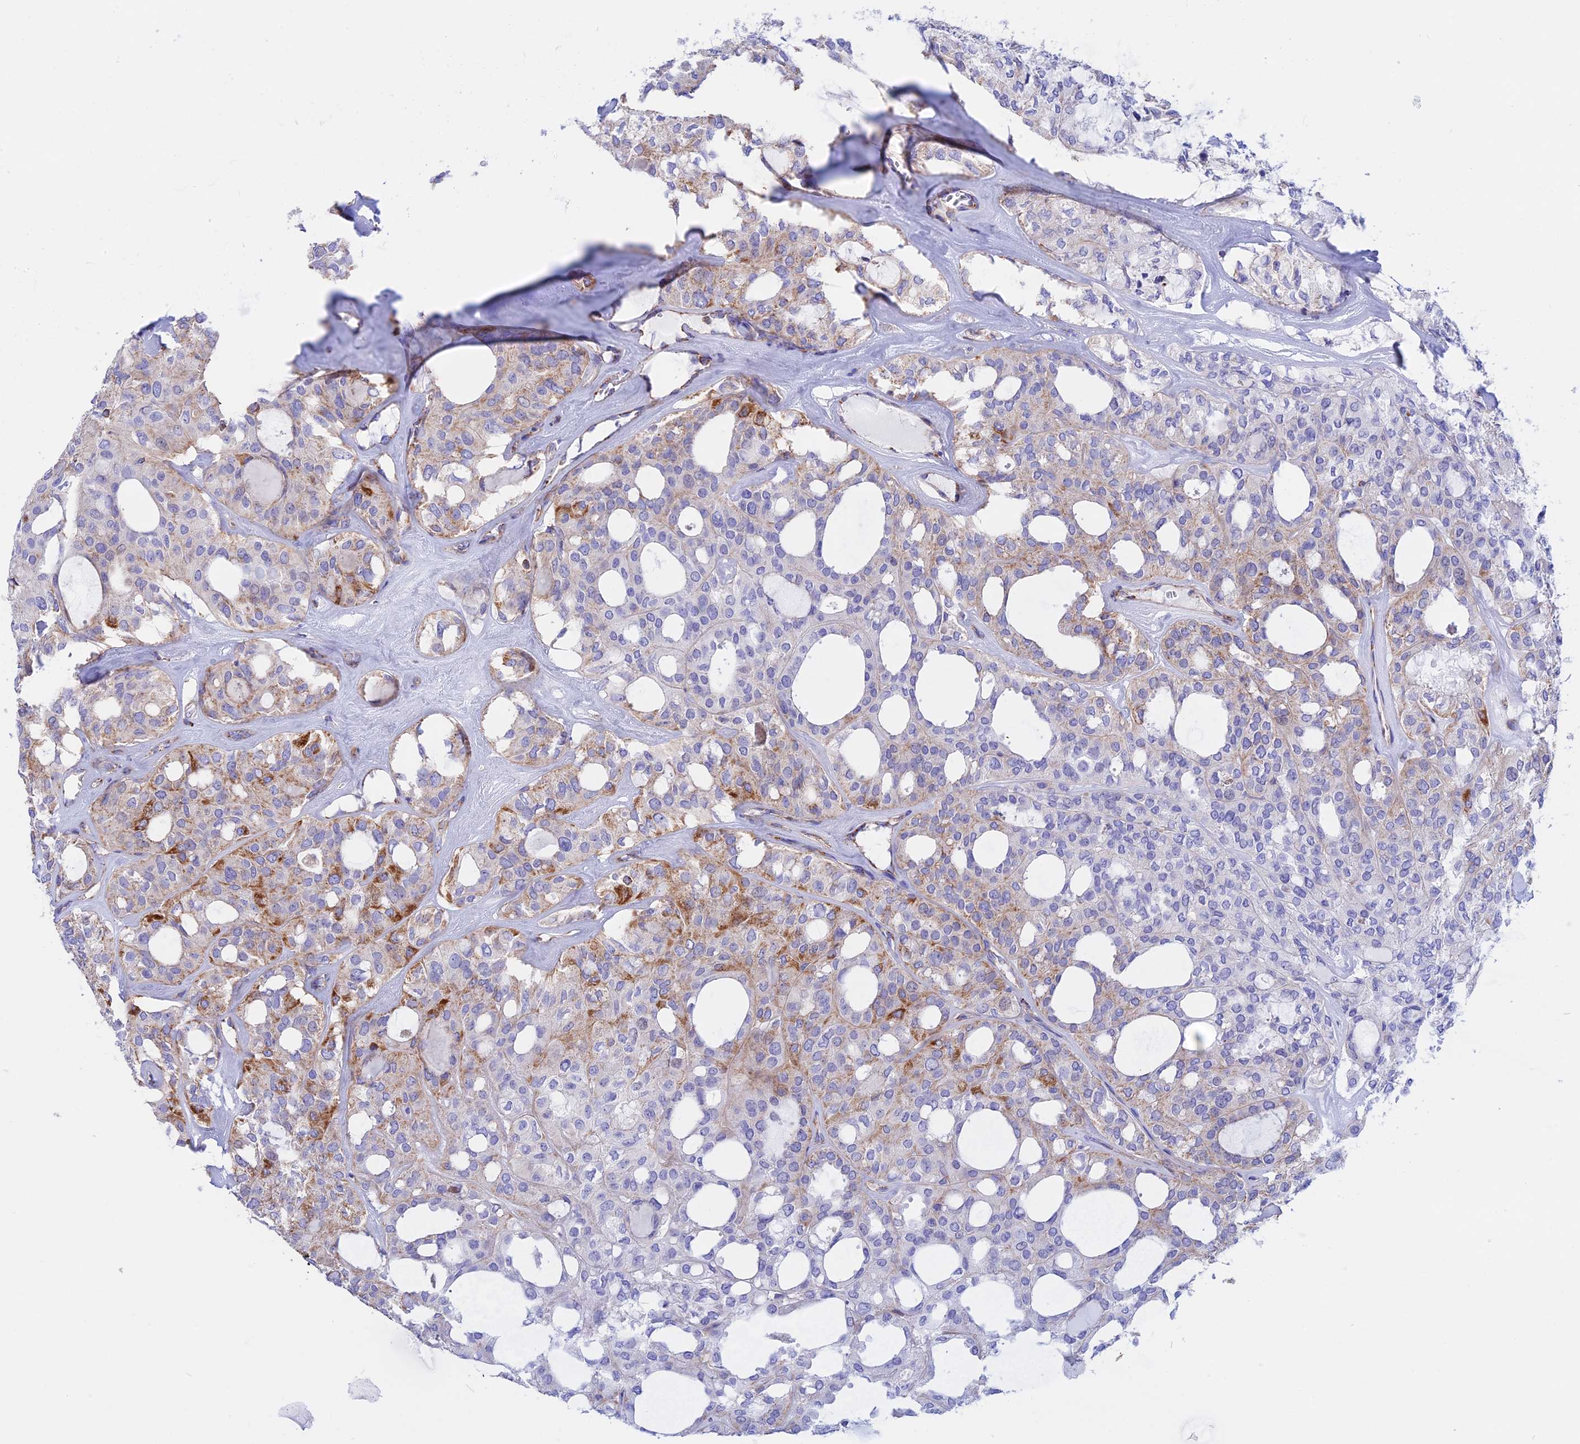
{"staining": {"intensity": "moderate", "quantity": "<25%", "location": "cytoplasmic/membranous"}, "tissue": "thyroid cancer", "cell_type": "Tumor cells", "image_type": "cancer", "snomed": [{"axis": "morphology", "description": "Follicular adenoma carcinoma, NOS"}, {"axis": "topography", "description": "Thyroid gland"}], "caption": "DAB immunohistochemical staining of thyroid cancer (follicular adenoma carcinoma) demonstrates moderate cytoplasmic/membranous protein staining in about <25% of tumor cells.", "gene": "GCDH", "patient": {"sex": "male", "age": 75}}